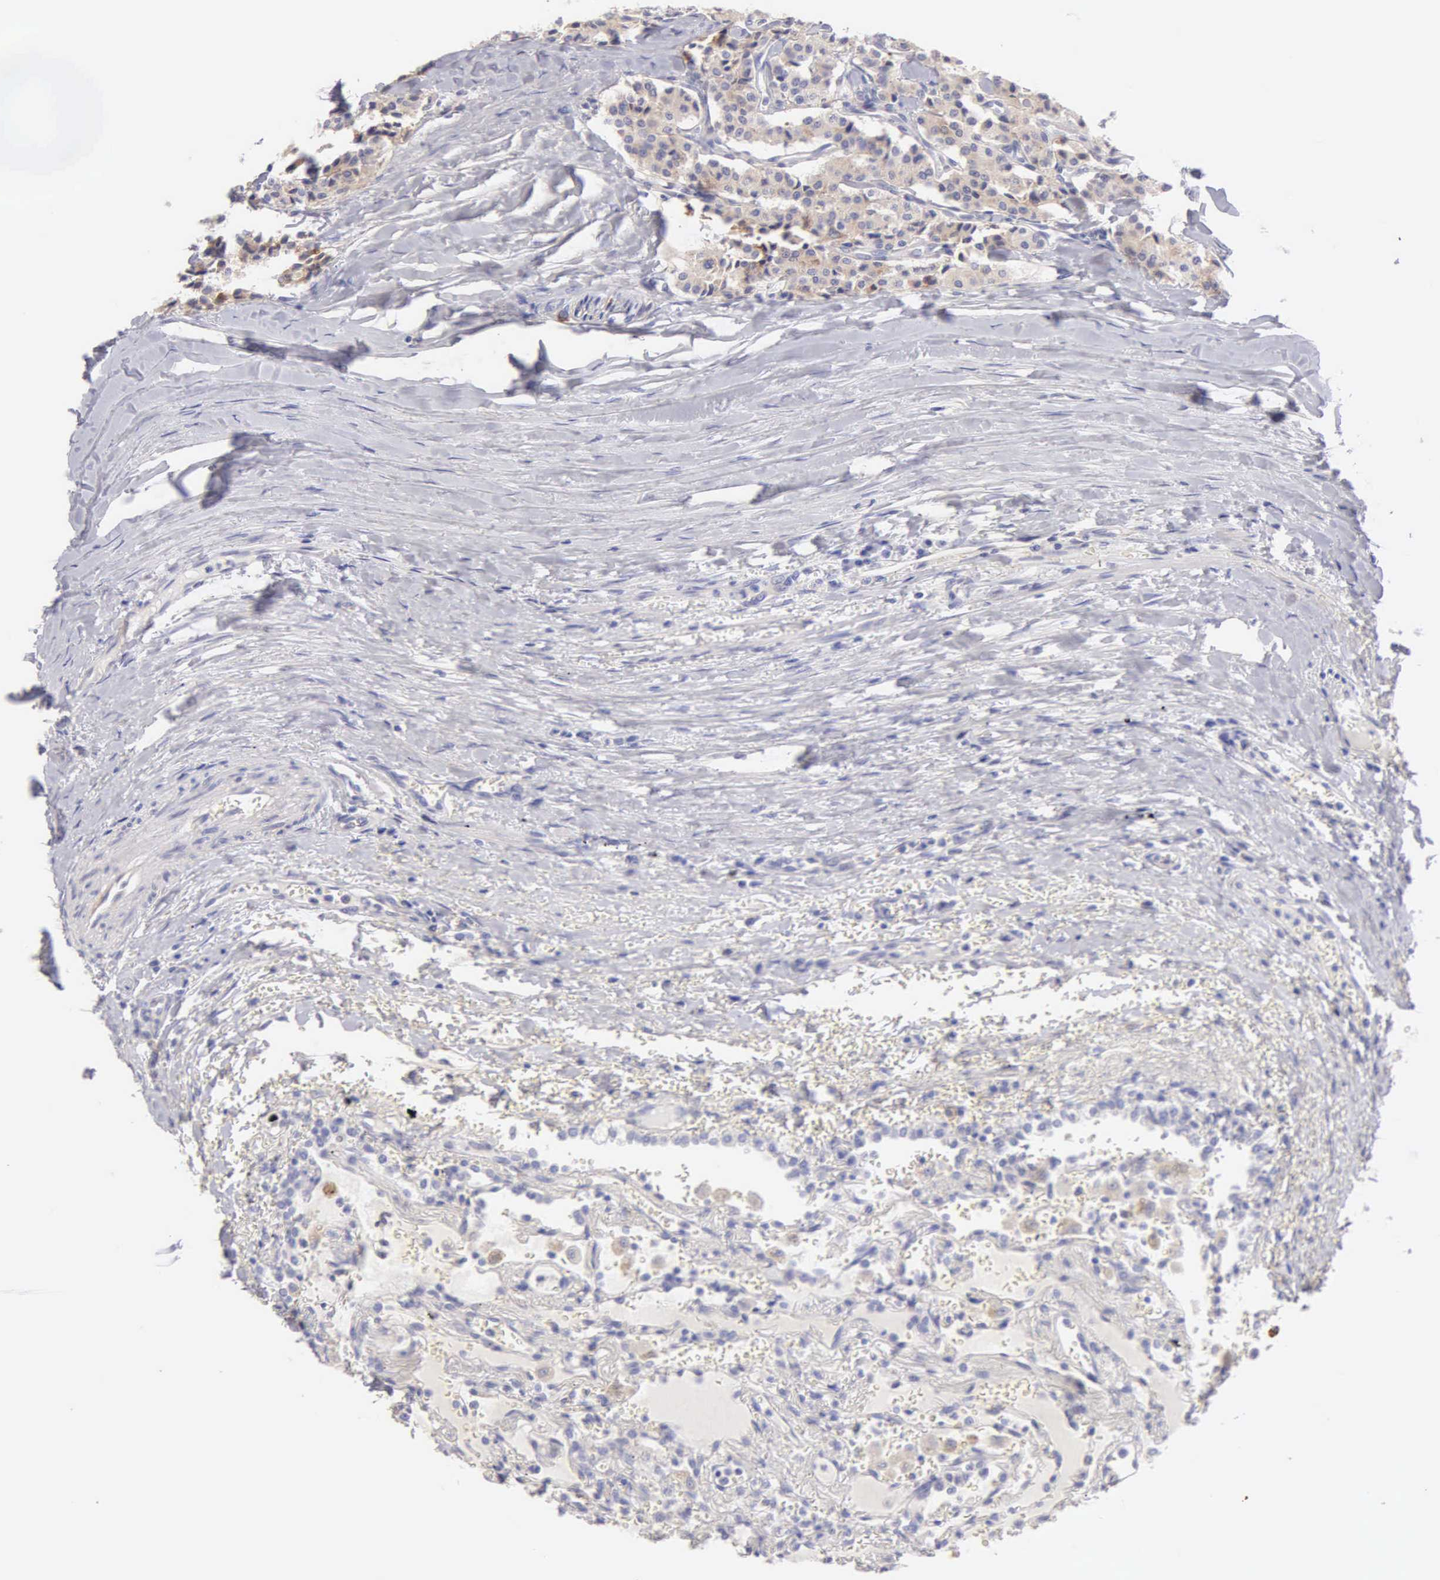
{"staining": {"intensity": "weak", "quantity": ">75%", "location": "cytoplasmic/membranous"}, "tissue": "carcinoid", "cell_type": "Tumor cells", "image_type": "cancer", "snomed": [{"axis": "morphology", "description": "Carcinoid, malignant, NOS"}, {"axis": "topography", "description": "Bronchus"}], "caption": "A micrograph of carcinoid stained for a protein reveals weak cytoplasmic/membranous brown staining in tumor cells.", "gene": "APP", "patient": {"sex": "male", "age": 55}}